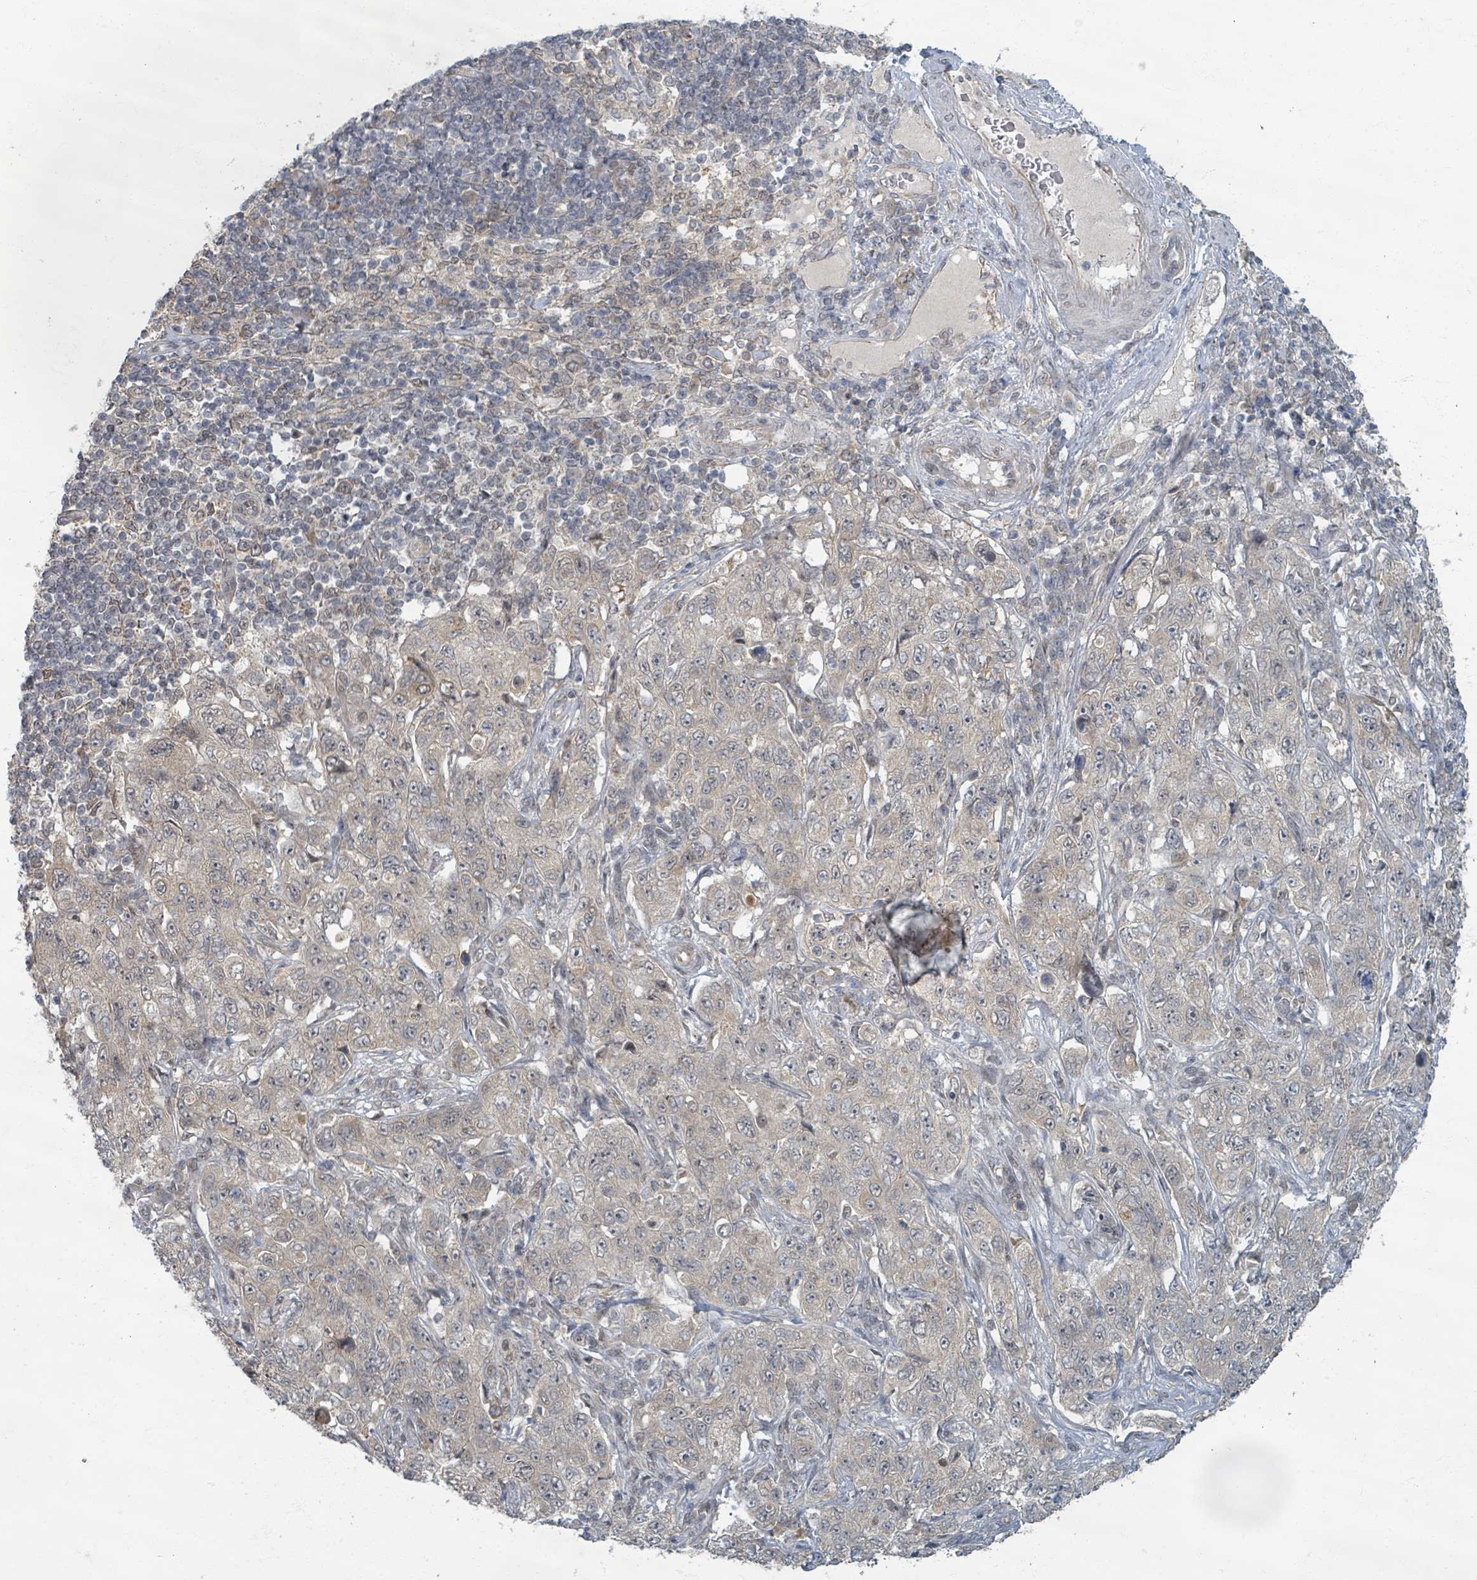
{"staining": {"intensity": "negative", "quantity": "none", "location": "none"}, "tissue": "pancreatic cancer", "cell_type": "Tumor cells", "image_type": "cancer", "snomed": [{"axis": "morphology", "description": "Adenocarcinoma, NOS"}, {"axis": "topography", "description": "Pancreas"}], "caption": "DAB (3,3'-diaminobenzidine) immunohistochemical staining of adenocarcinoma (pancreatic) displays no significant staining in tumor cells. (DAB immunohistochemistry, high magnification).", "gene": "INTS15", "patient": {"sex": "male", "age": 68}}